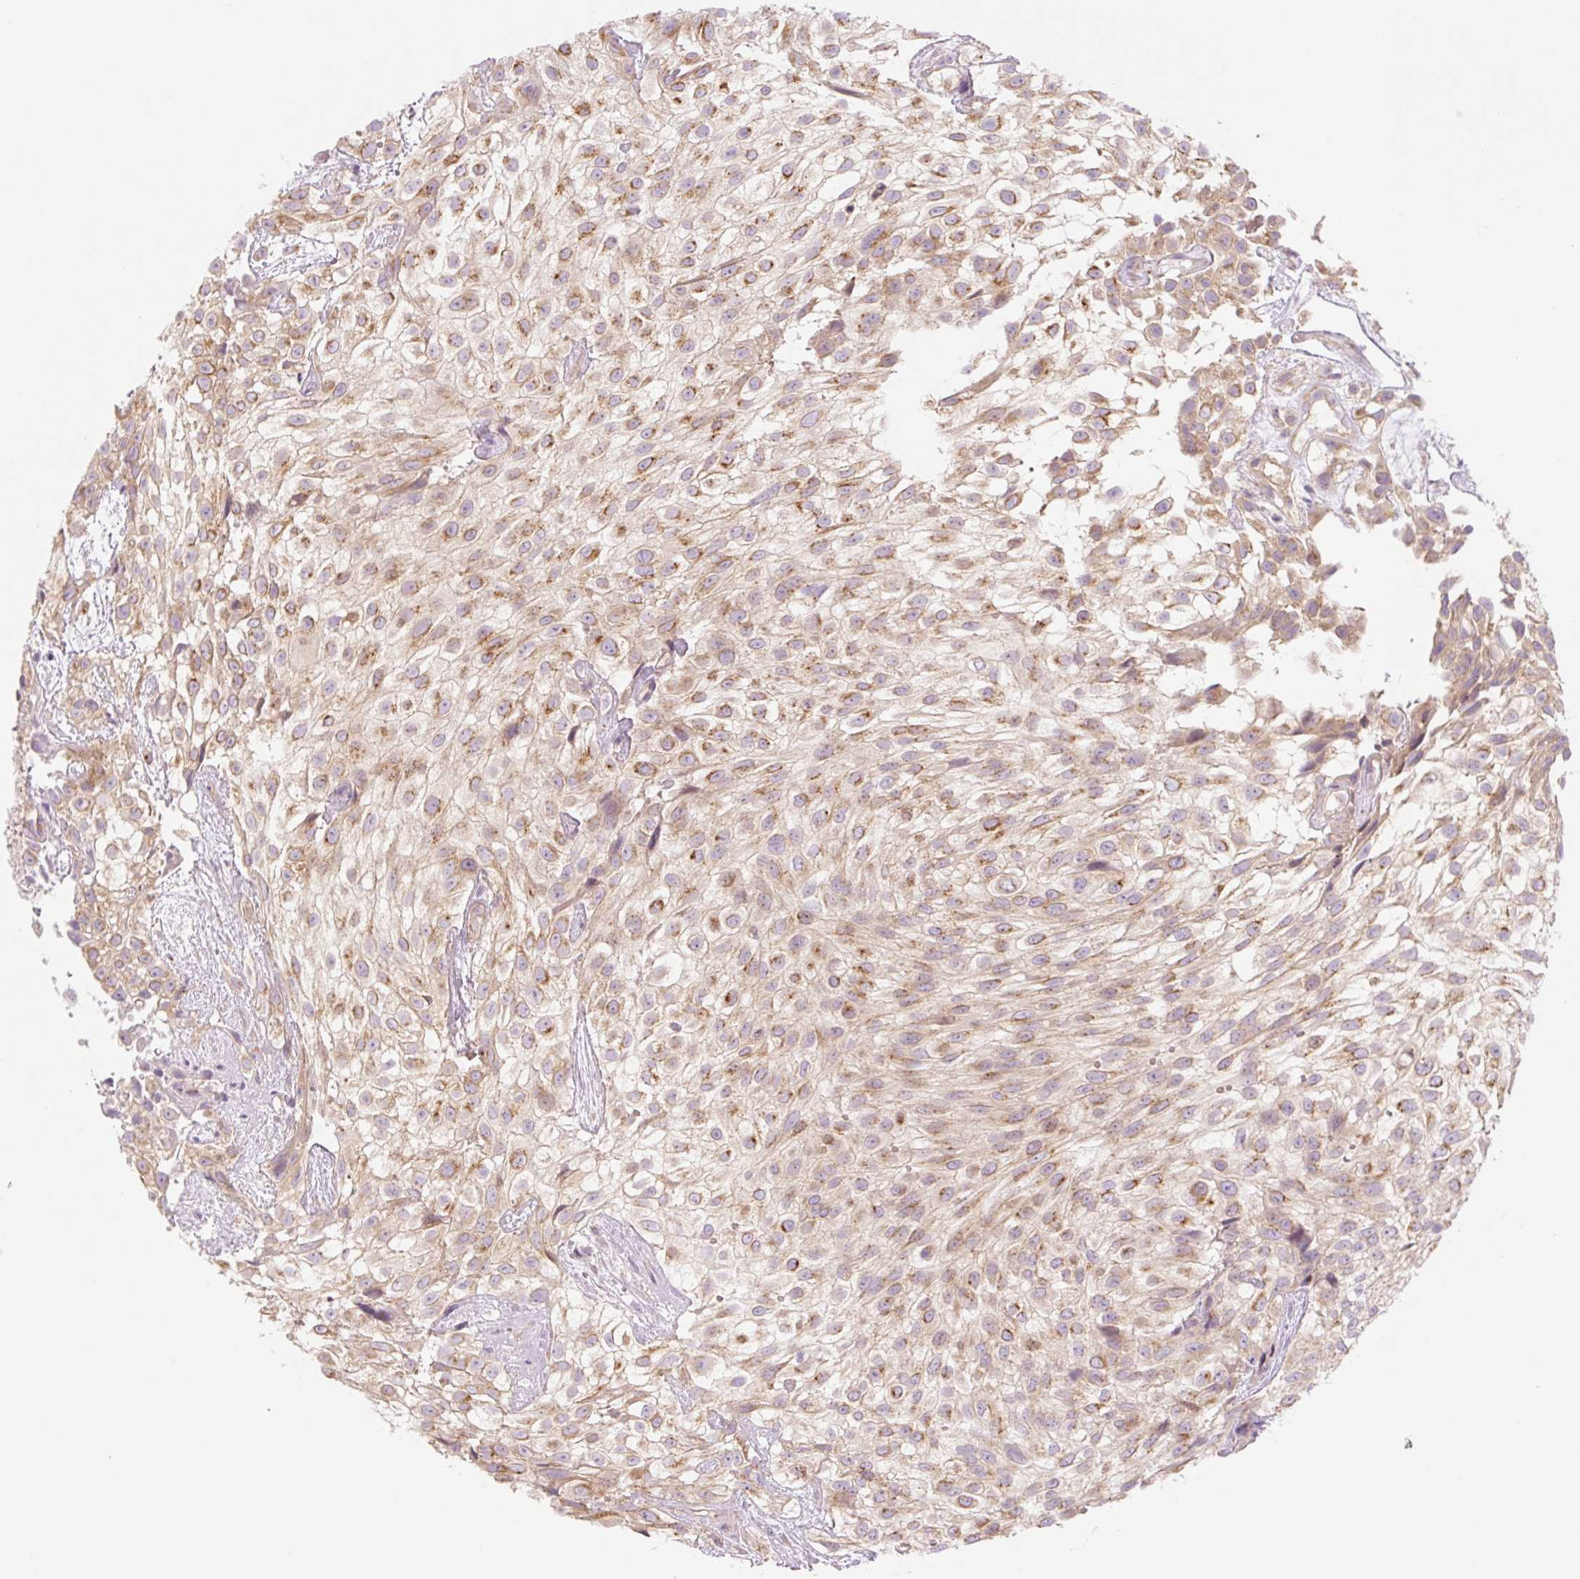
{"staining": {"intensity": "moderate", "quantity": ">75%", "location": "cytoplasmic/membranous"}, "tissue": "urothelial cancer", "cell_type": "Tumor cells", "image_type": "cancer", "snomed": [{"axis": "morphology", "description": "Urothelial carcinoma, High grade"}, {"axis": "topography", "description": "Urinary bladder"}], "caption": "High-power microscopy captured an immunohistochemistry photomicrograph of urothelial carcinoma (high-grade), revealing moderate cytoplasmic/membranous expression in about >75% of tumor cells.", "gene": "NLRP5", "patient": {"sex": "male", "age": 56}}